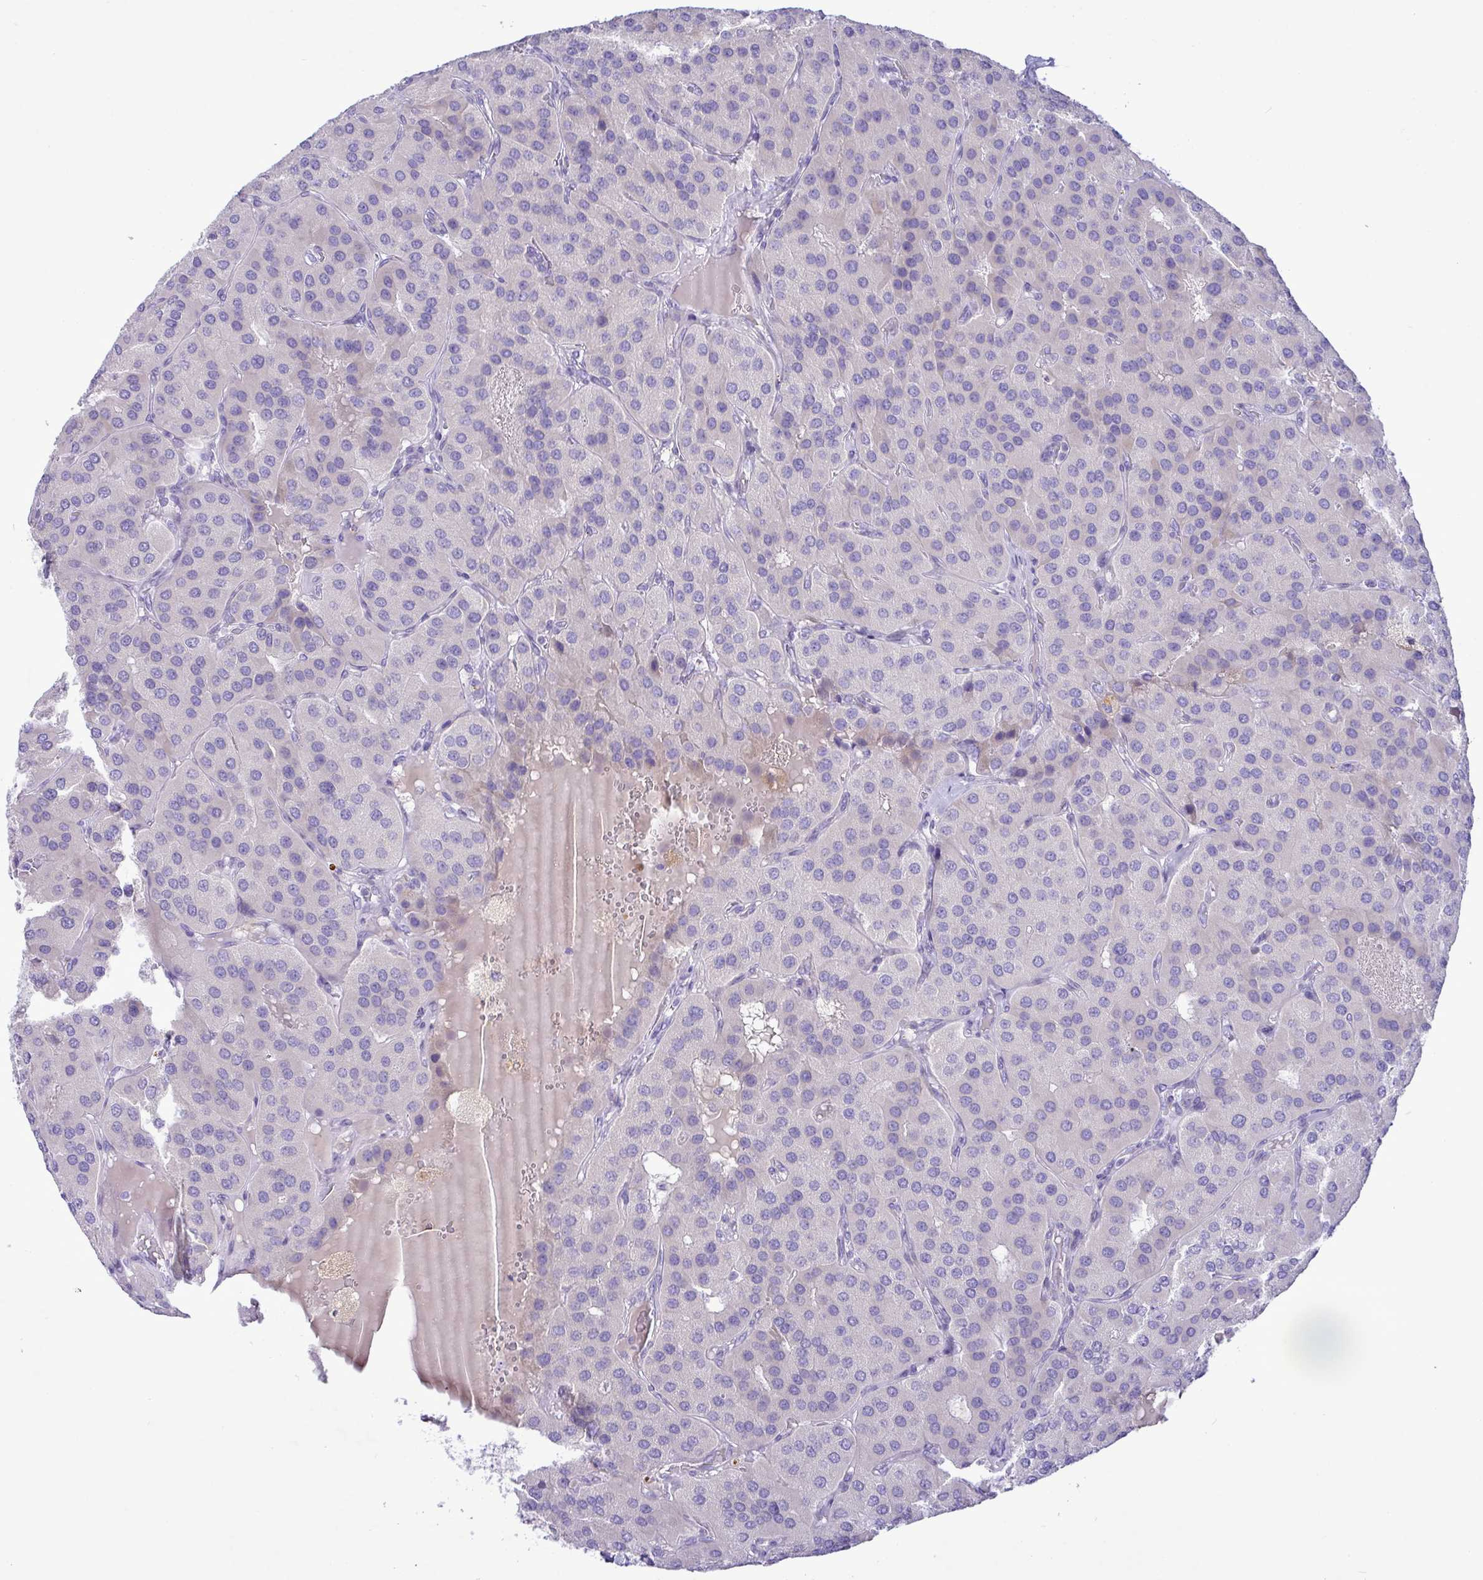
{"staining": {"intensity": "negative", "quantity": "none", "location": "none"}, "tissue": "parathyroid gland", "cell_type": "Glandular cells", "image_type": "normal", "snomed": [{"axis": "morphology", "description": "Normal tissue, NOS"}, {"axis": "morphology", "description": "Adenoma, NOS"}, {"axis": "topography", "description": "Parathyroid gland"}], "caption": "Immunohistochemistry of unremarkable parathyroid gland reveals no positivity in glandular cells.", "gene": "FAM86B1", "patient": {"sex": "female", "age": 86}}